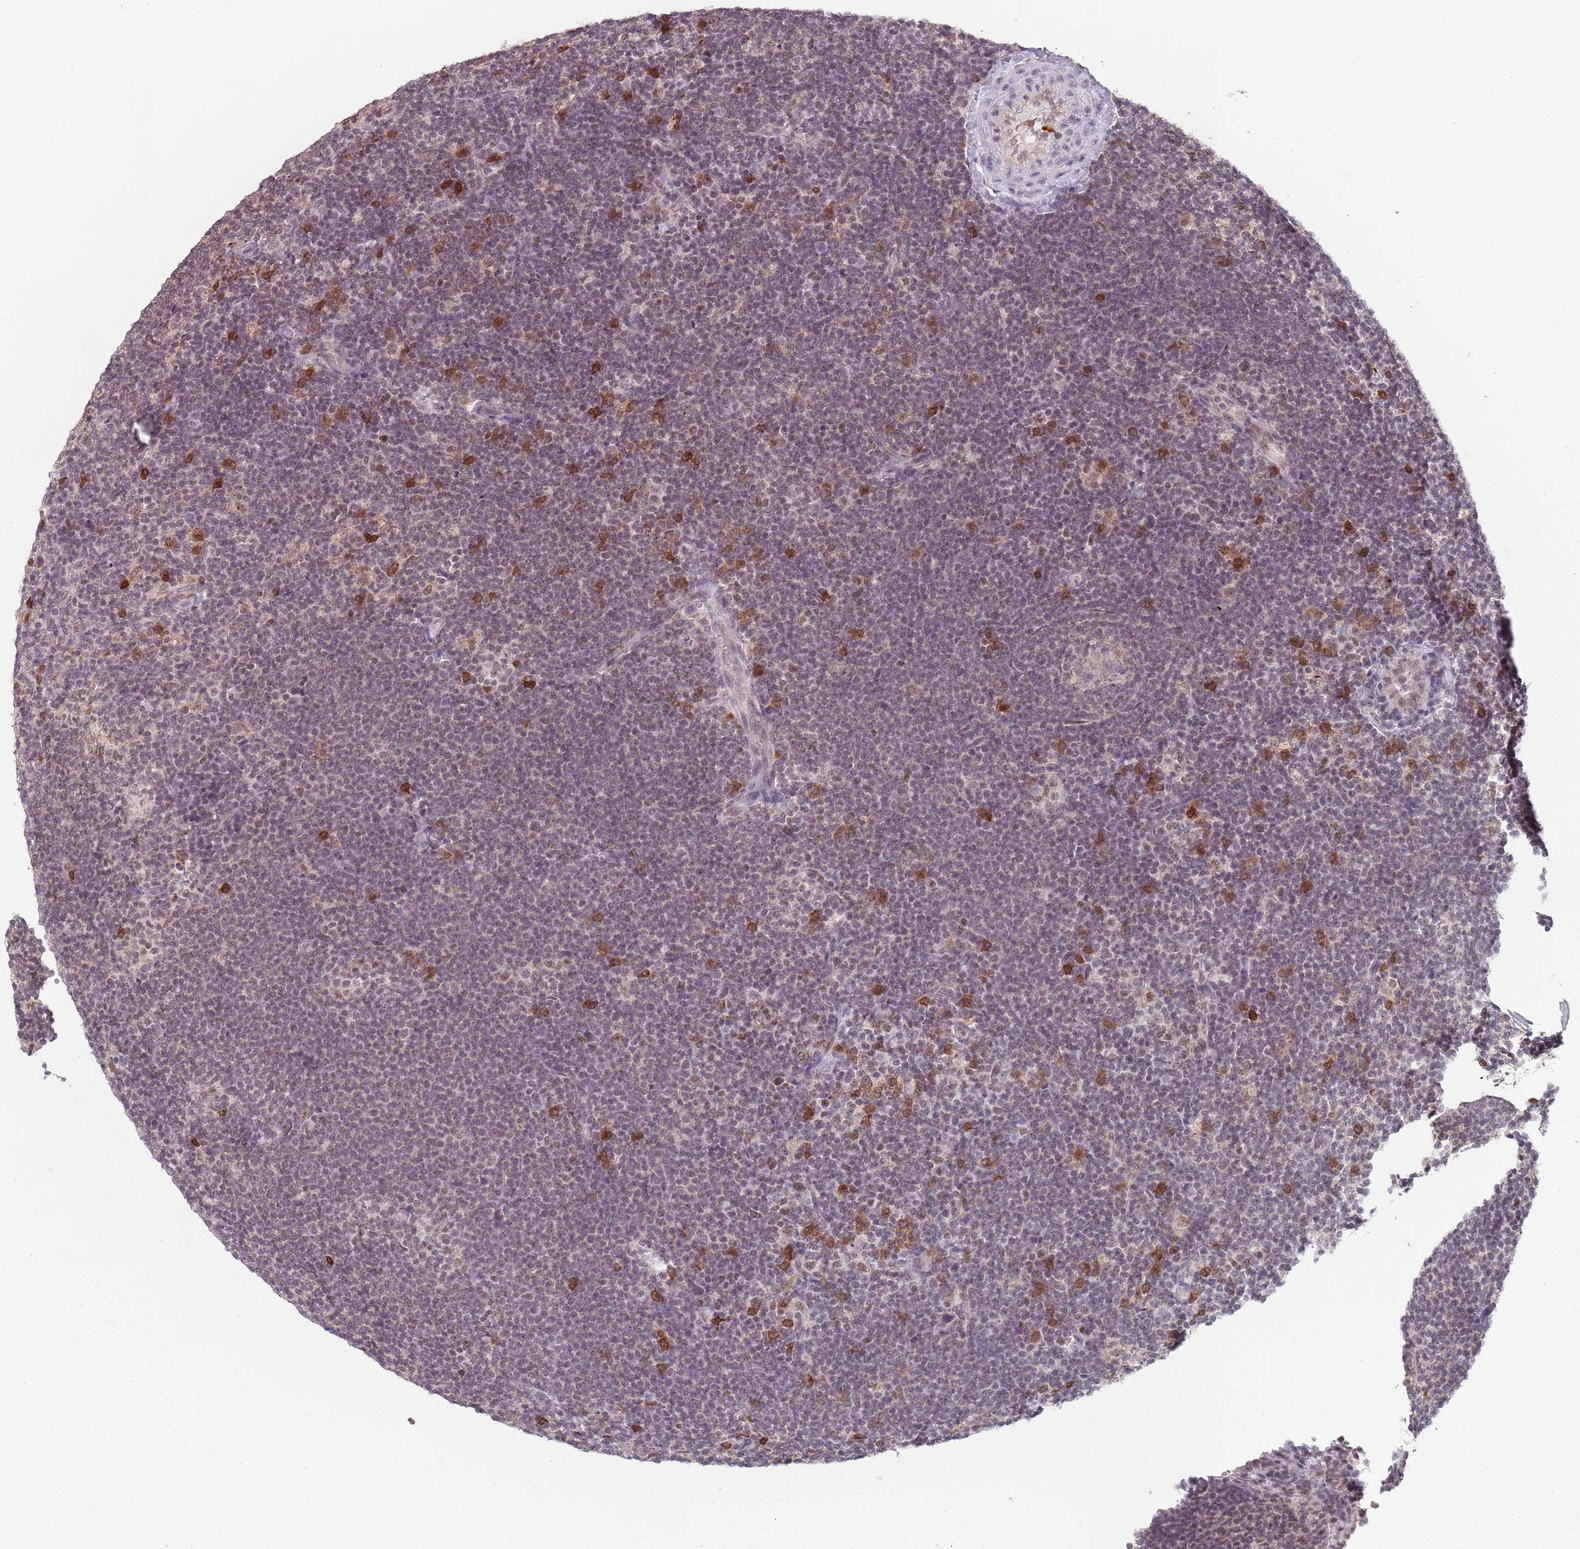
{"staining": {"intensity": "negative", "quantity": "none", "location": "none"}, "tissue": "lymphoma", "cell_type": "Tumor cells", "image_type": "cancer", "snomed": [{"axis": "morphology", "description": "Hodgkin's disease, NOS"}, {"axis": "topography", "description": "Lymph node"}], "caption": "A high-resolution micrograph shows IHC staining of Hodgkin's disease, which exhibits no significant positivity in tumor cells.", "gene": "SMARCAL1", "patient": {"sex": "female", "age": 57}}